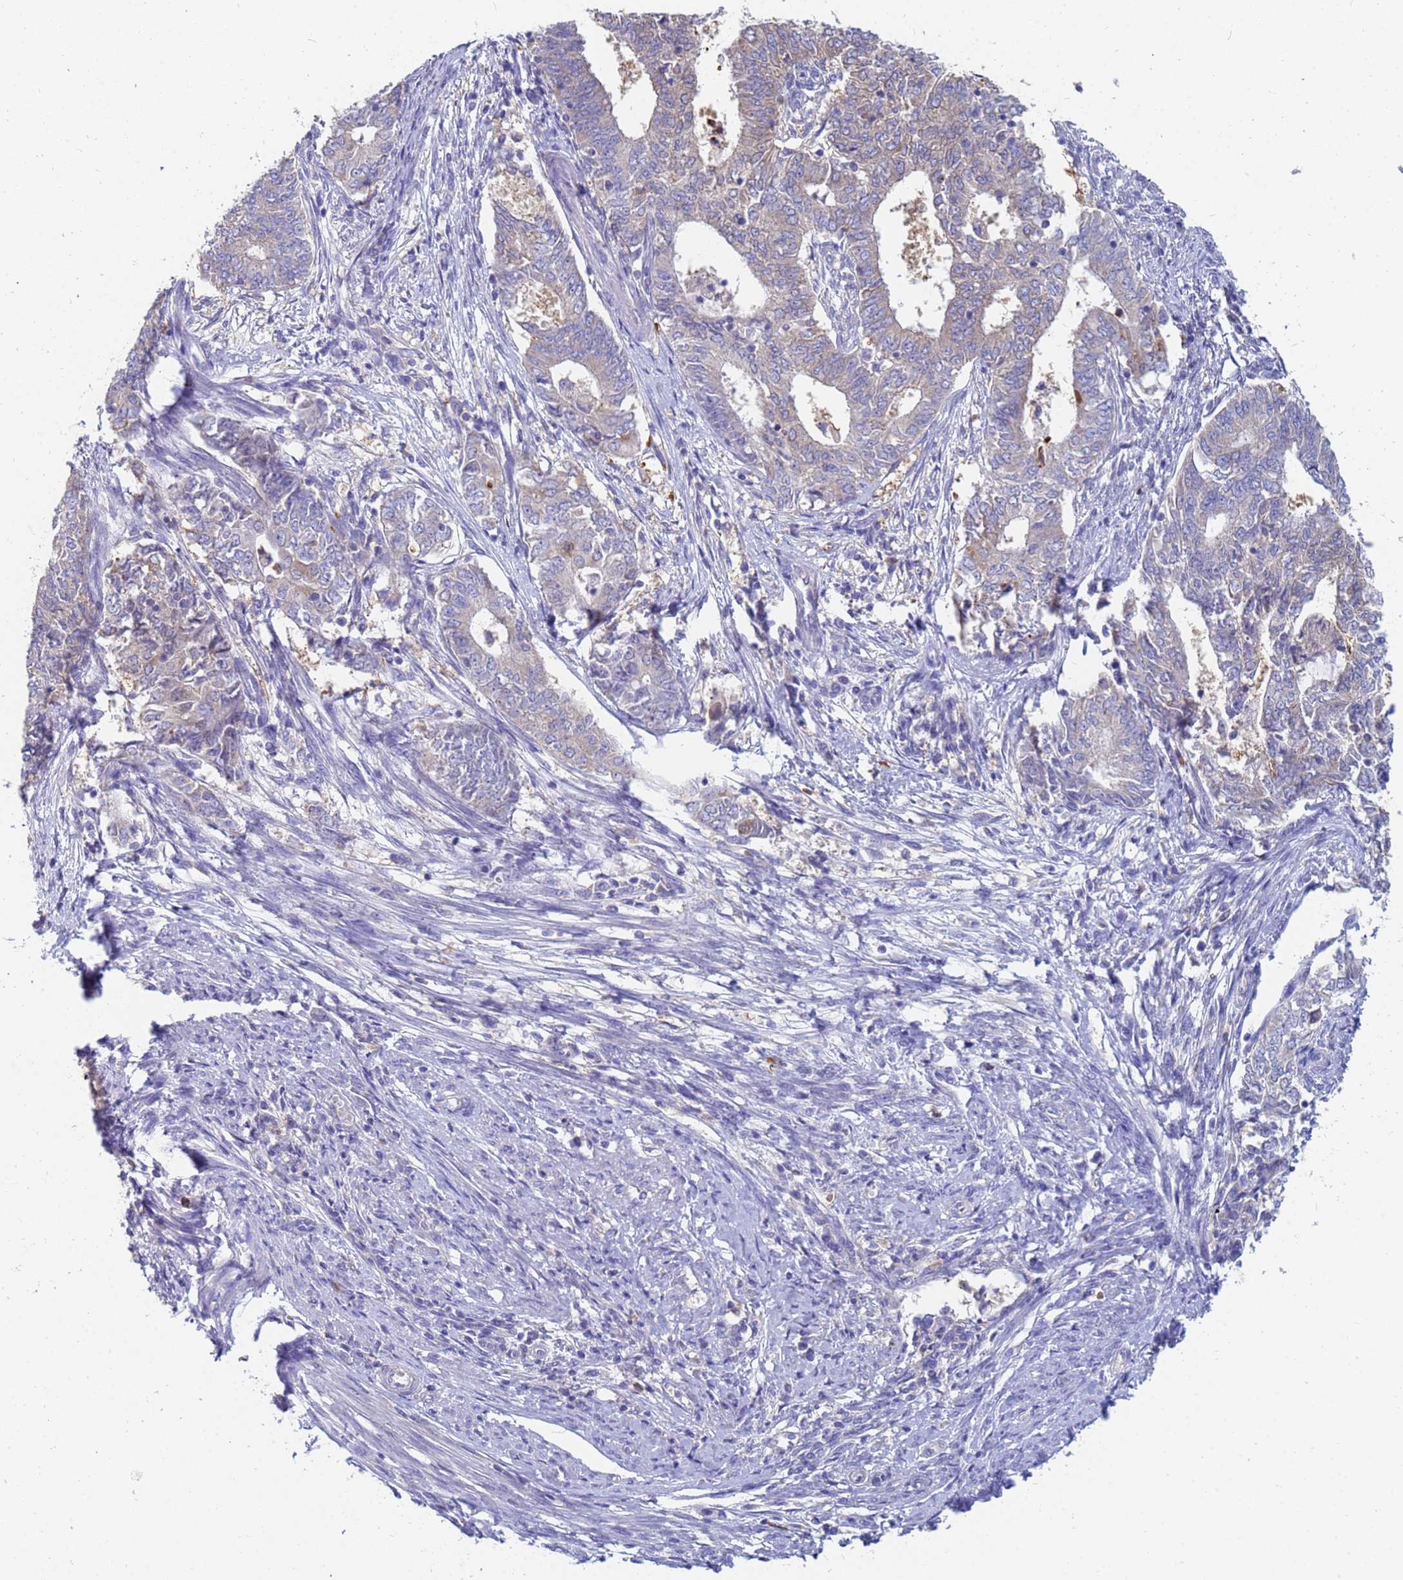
{"staining": {"intensity": "weak", "quantity": "25%-75%", "location": "cytoplasmic/membranous"}, "tissue": "endometrial cancer", "cell_type": "Tumor cells", "image_type": "cancer", "snomed": [{"axis": "morphology", "description": "Adenocarcinoma, NOS"}, {"axis": "topography", "description": "Endometrium"}], "caption": "This image displays IHC staining of human endometrial adenocarcinoma, with low weak cytoplasmic/membranous staining in approximately 25%-75% of tumor cells.", "gene": "TTLL11", "patient": {"sex": "female", "age": 62}}